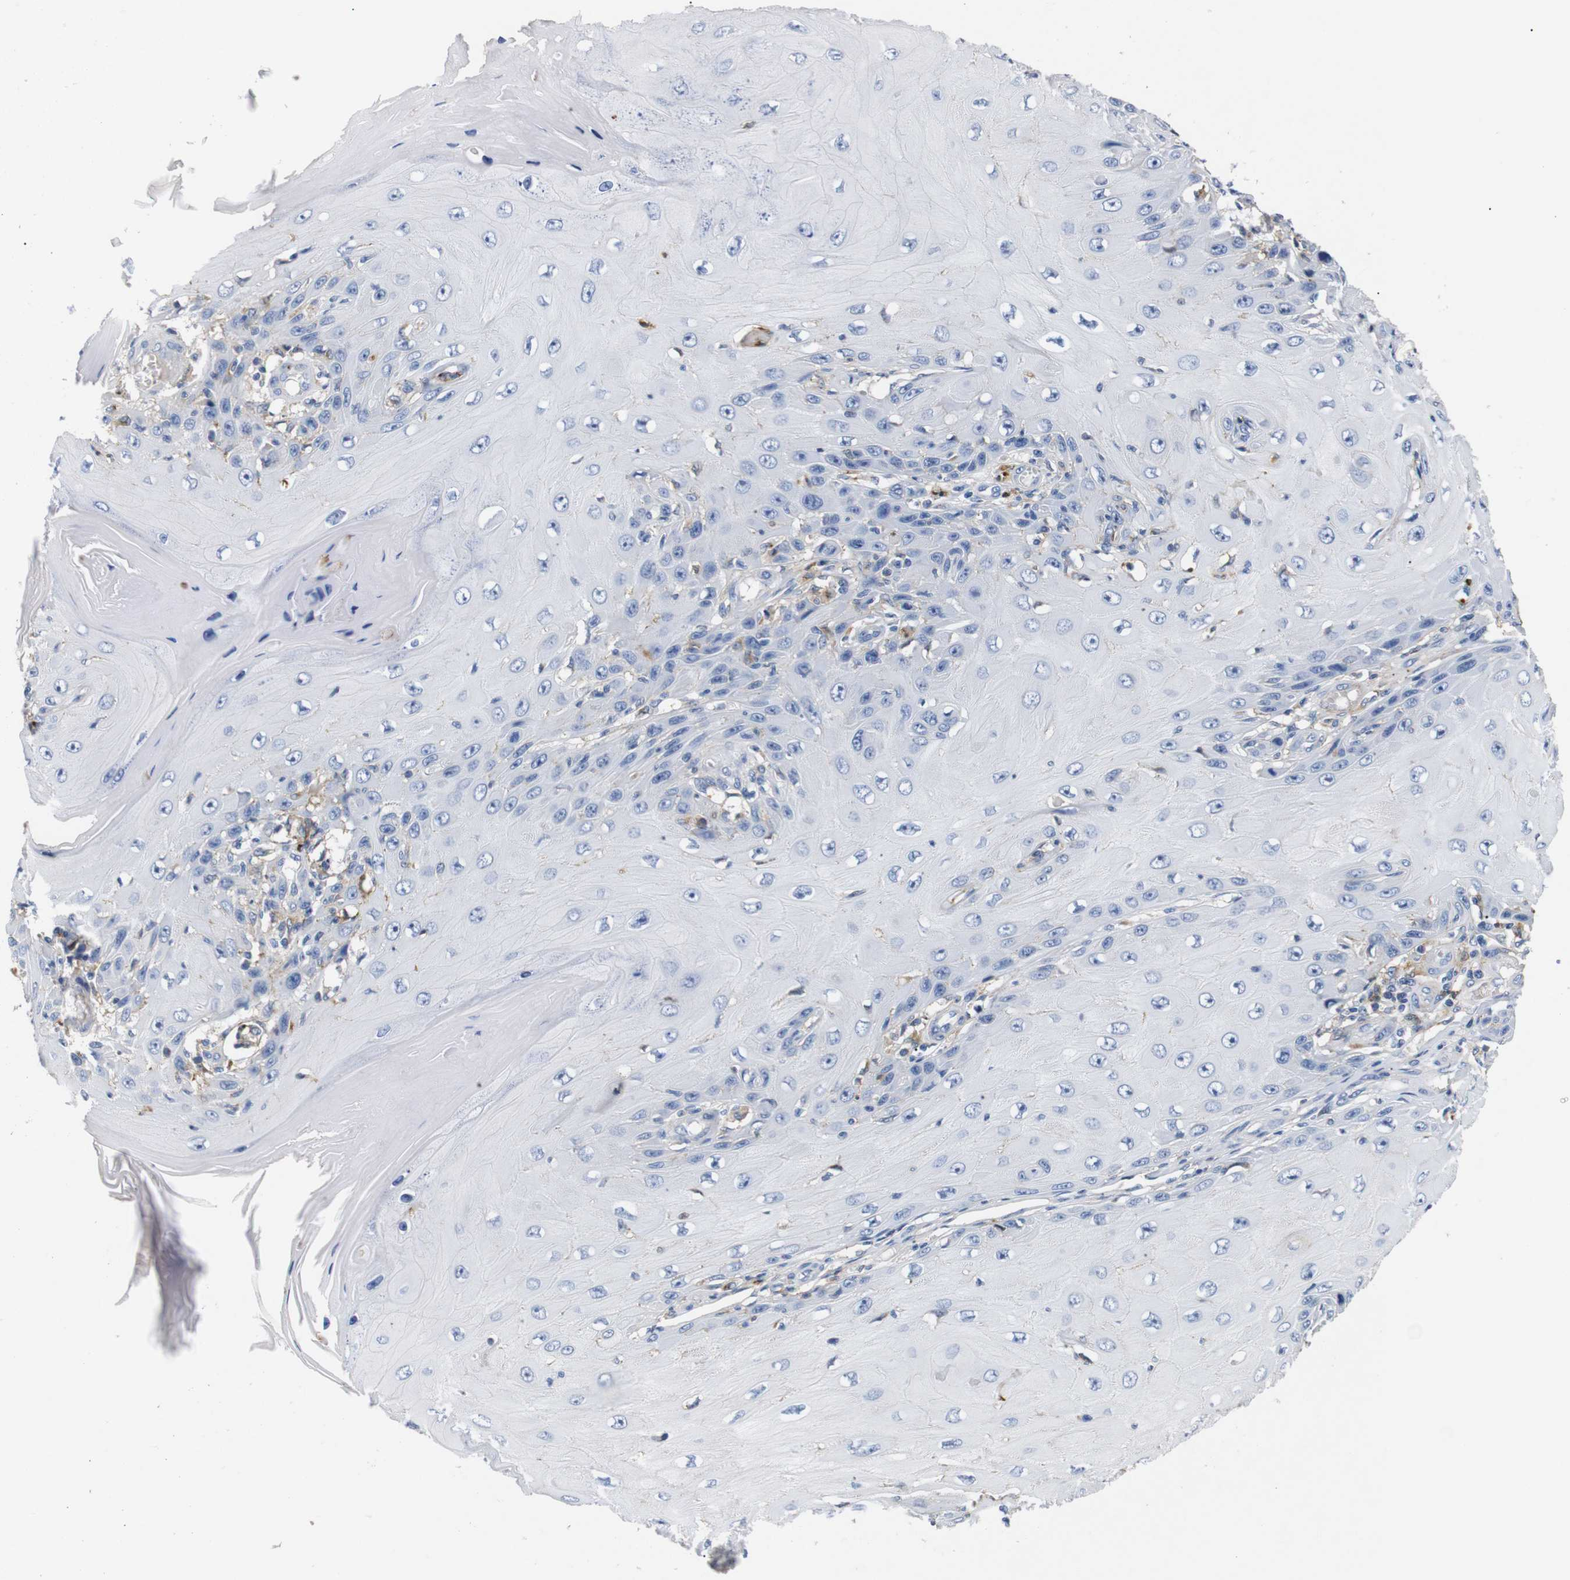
{"staining": {"intensity": "negative", "quantity": "none", "location": "none"}, "tissue": "skin cancer", "cell_type": "Tumor cells", "image_type": "cancer", "snomed": [{"axis": "morphology", "description": "Squamous cell carcinoma, NOS"}, {"axis": "topography", "description": "Skin"}], "caption": "A high-resolution micrograph shows immunohistochemistry (IHC) staining of skin cancer, which displays no significant positivity in tumor cells.", "gene": "SDCBP", "patient": {"sex": "female", "age": 73}}